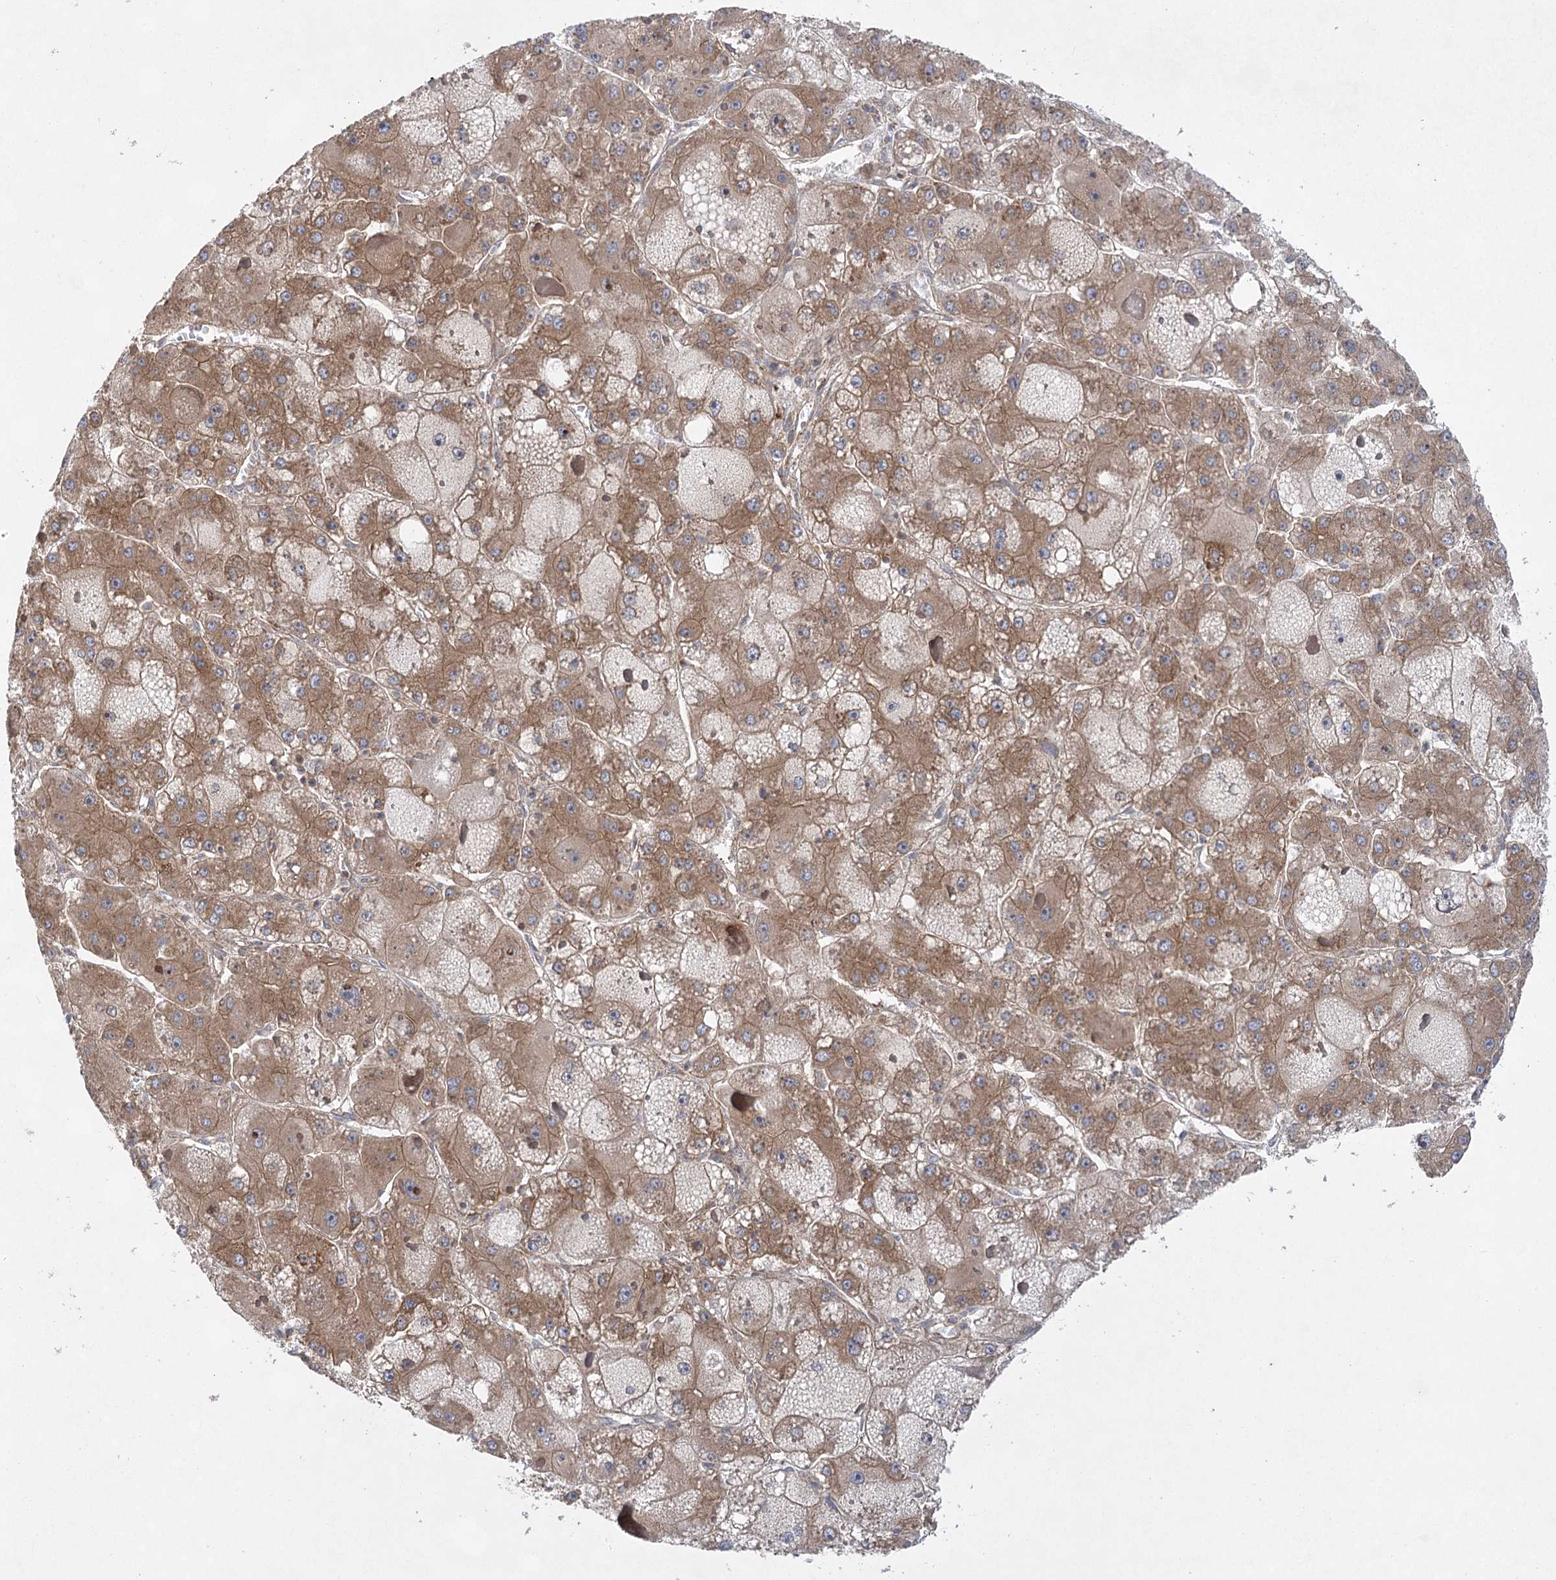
{"staining": {"intensity": "moderate", "quantity": ">75%", "location": "cytoplasmic/membranous"}, "tissue": "liver cancer", "cell_type": "Tumor cells", "image_type": "cancer", "snomed": [{"axis": "morphology", "description": "Carcinoma, Hepatocellular, NOS"}, {"axis": "topography", "description": "Liver"}], "caption": "Immunohistochemistry image of human liver cancer stained for a protein (brown), which displays medium levels of moderate cytoplasmic/membranous expression in about >75% of tumor cells.", "gene": "EIF3A", "patient": {"sex": "female", "age": 73}}